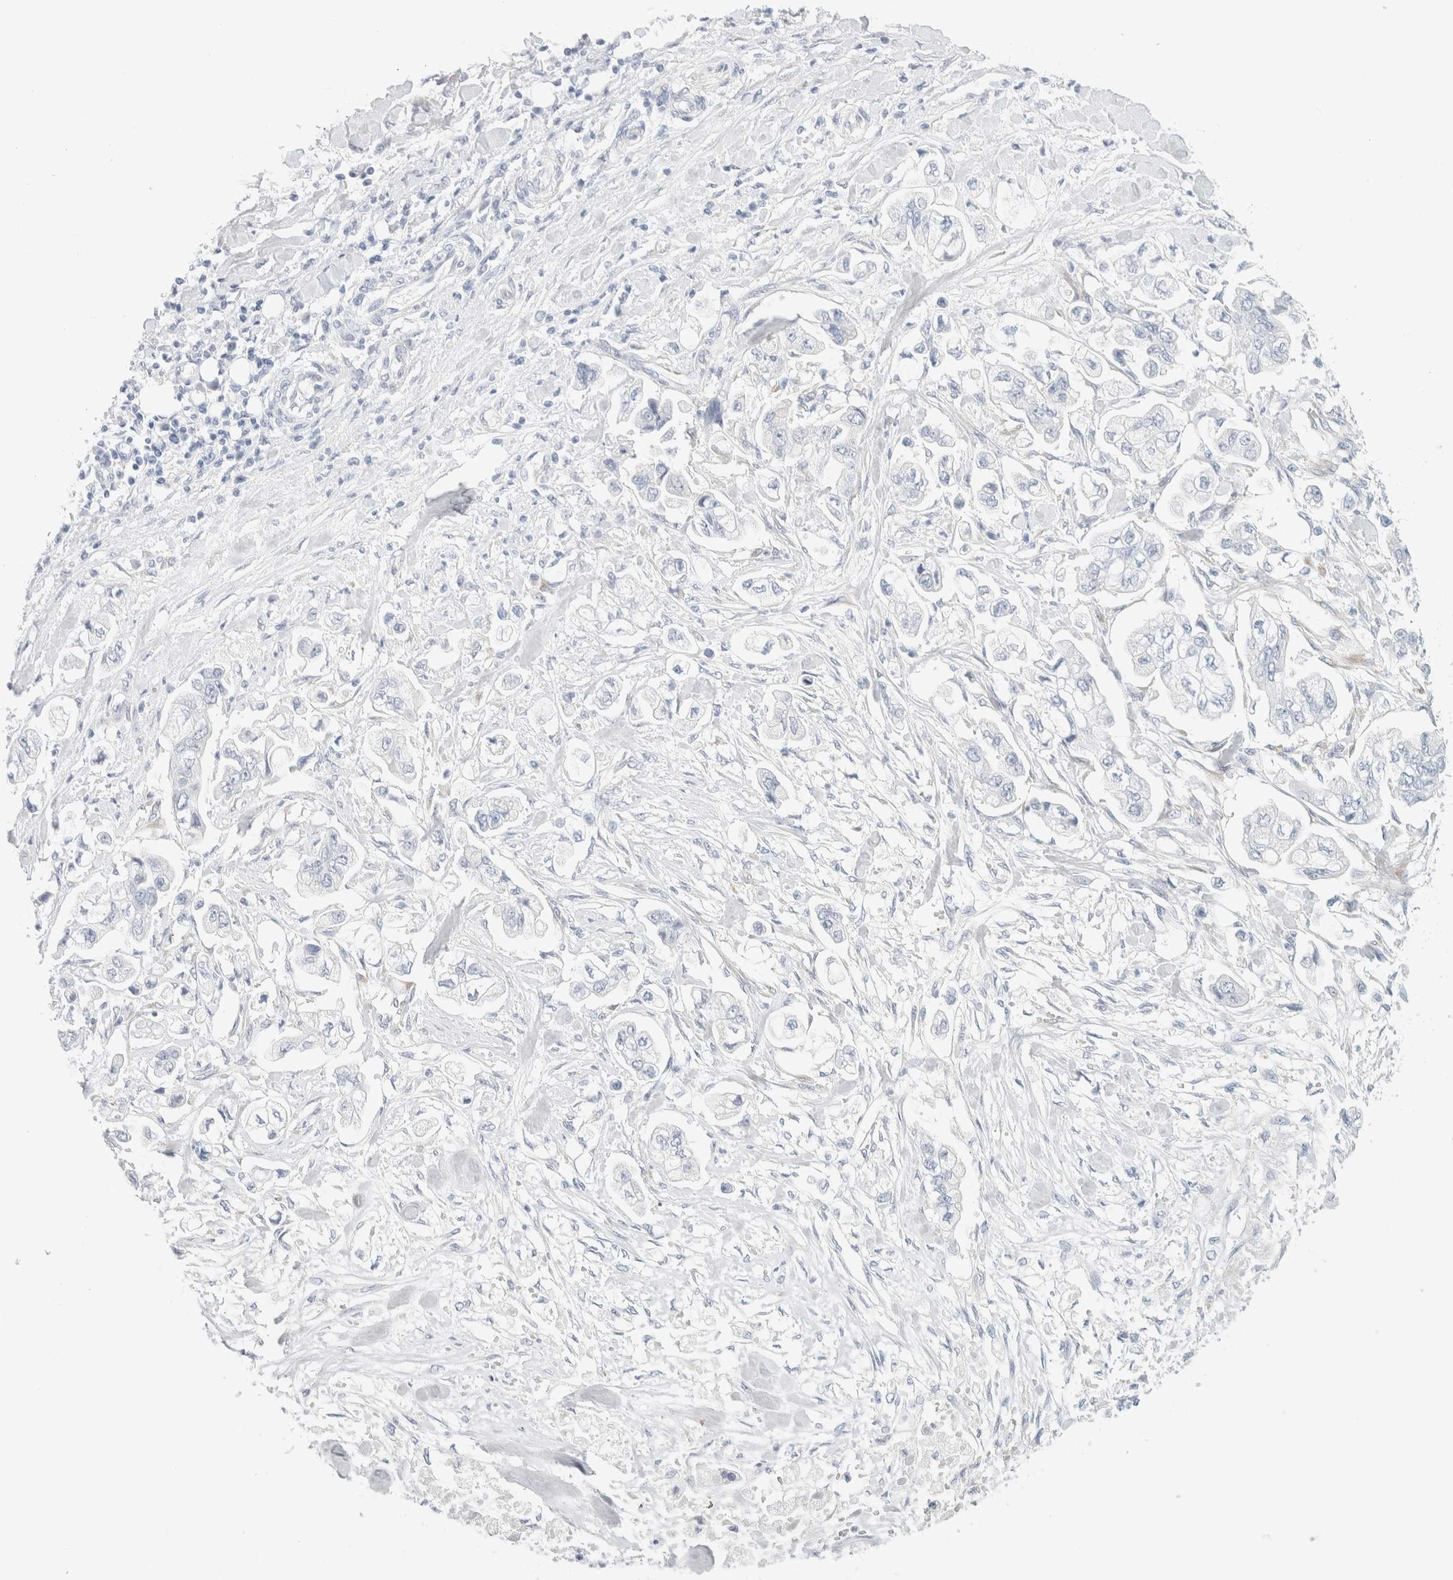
{"staining": {"intensity": "negative", "quantity": "none", "location": "none"}, "tissue": "stomach cancer", "cell_type": "Tumor cells", "image_type": "cancer", "snomed": [{"axis": "morphology", "description": "Normal tissue, NOS"}, {"axis": "morphology", "description": "Adenocarcinoma, NOS"}, {"axis": "topography", "description": "Stomach"}], "caption": "Stomach adenocarcinoma was stained to show a protein in brown. There is no significant expression in tumor cells.", "gene": "RTN4", "patient": {"sex": "male", "age": 62}}